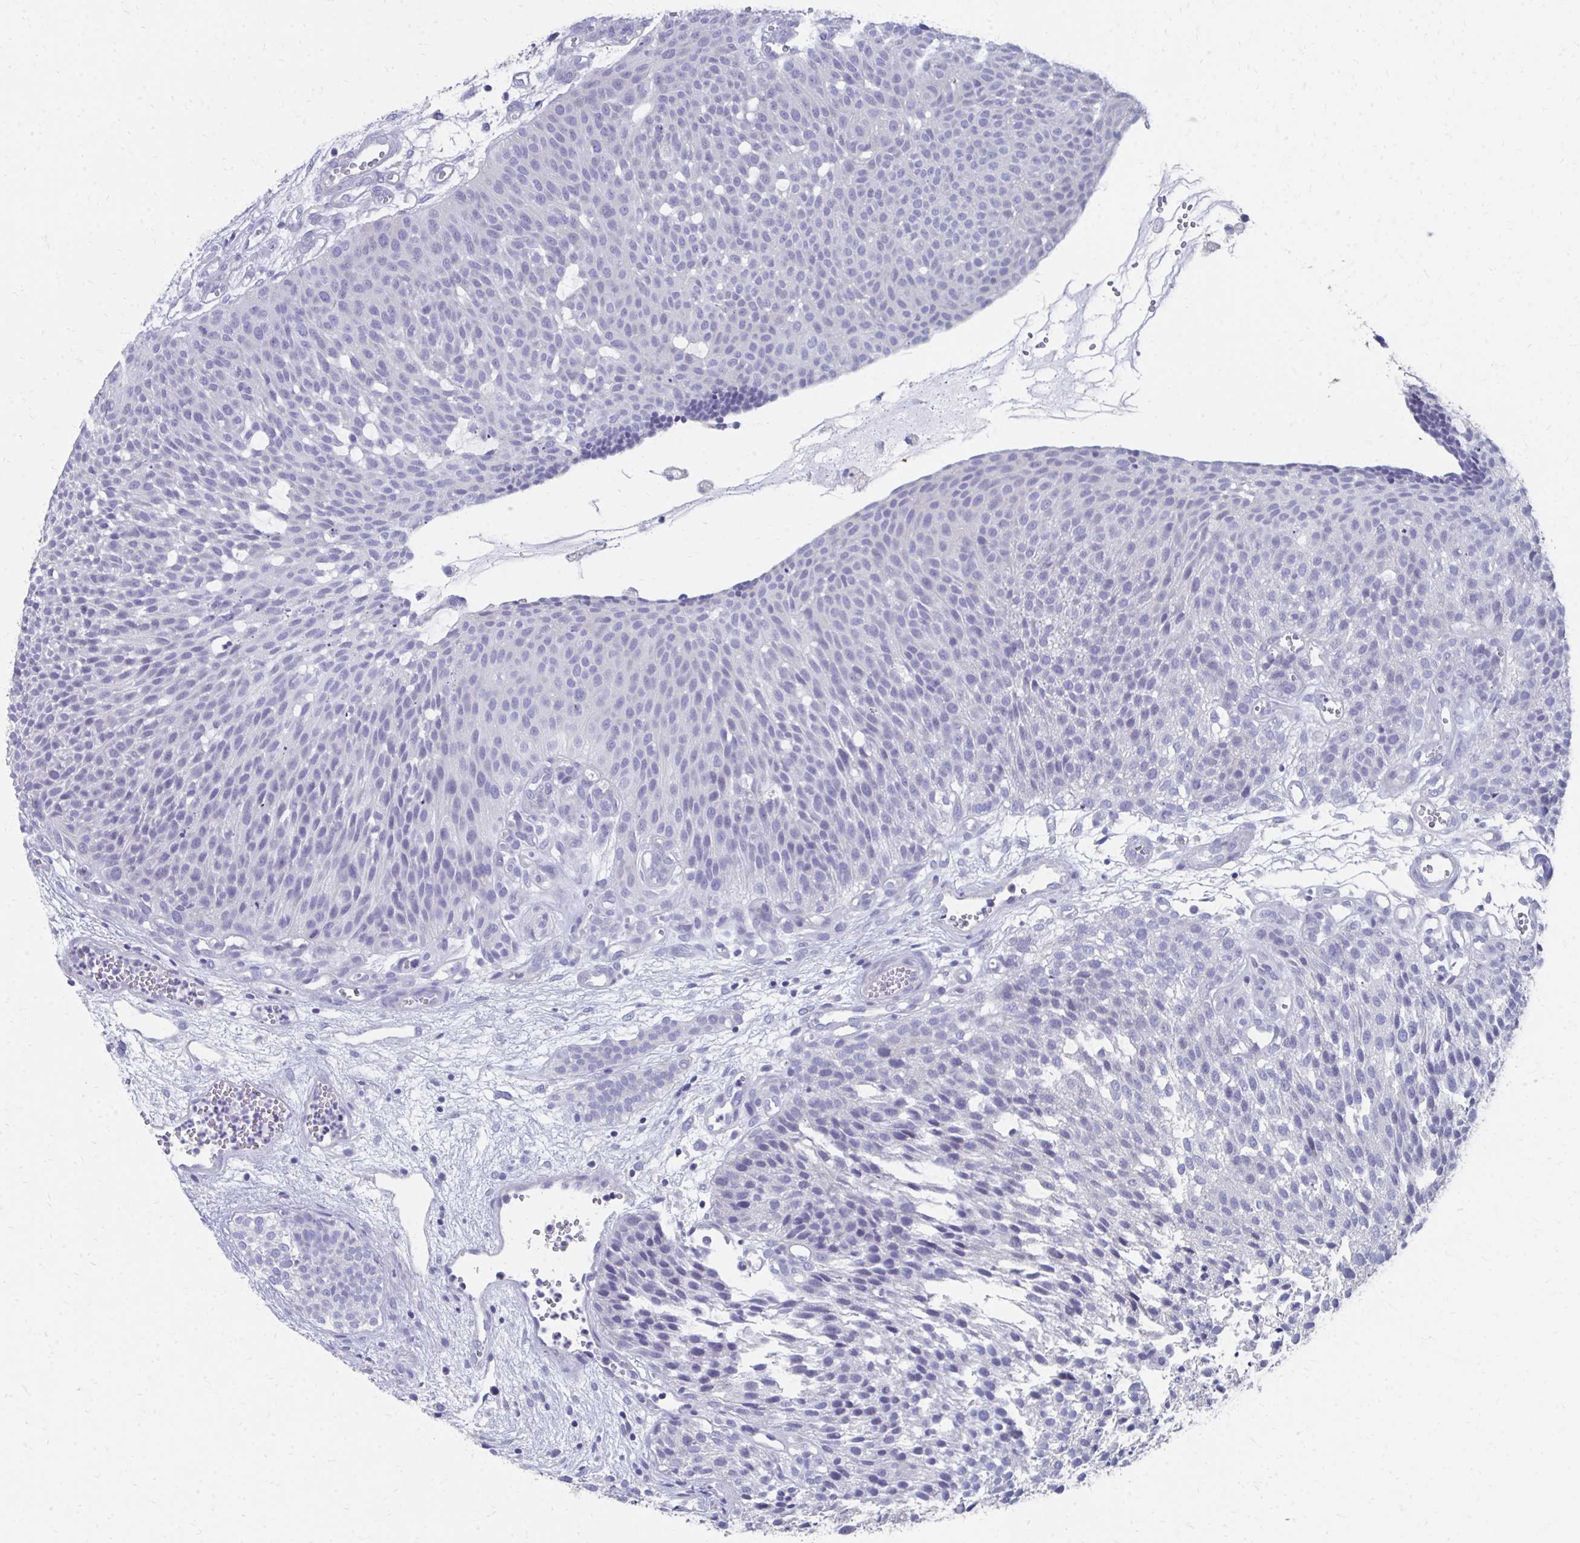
{"staining": {"intensity": "negative", "quantity": "none", "location": "none"}, "tissue": "urothelial cancer", "cell_type": "Tumor cells", "image_type": "cancer", "snomed": [{"axis": "morphology", "description": "Urothelial carcinoma, NOS"}, {"axis": "topography", "description": "Urinary bladder"}], "caption": "Transitional cell carcinoma was stained to show a protein in brown. There is no significant staining in tumor cells.", "gene": "HGD", "patient": {"sex": "male", "age": 84}}